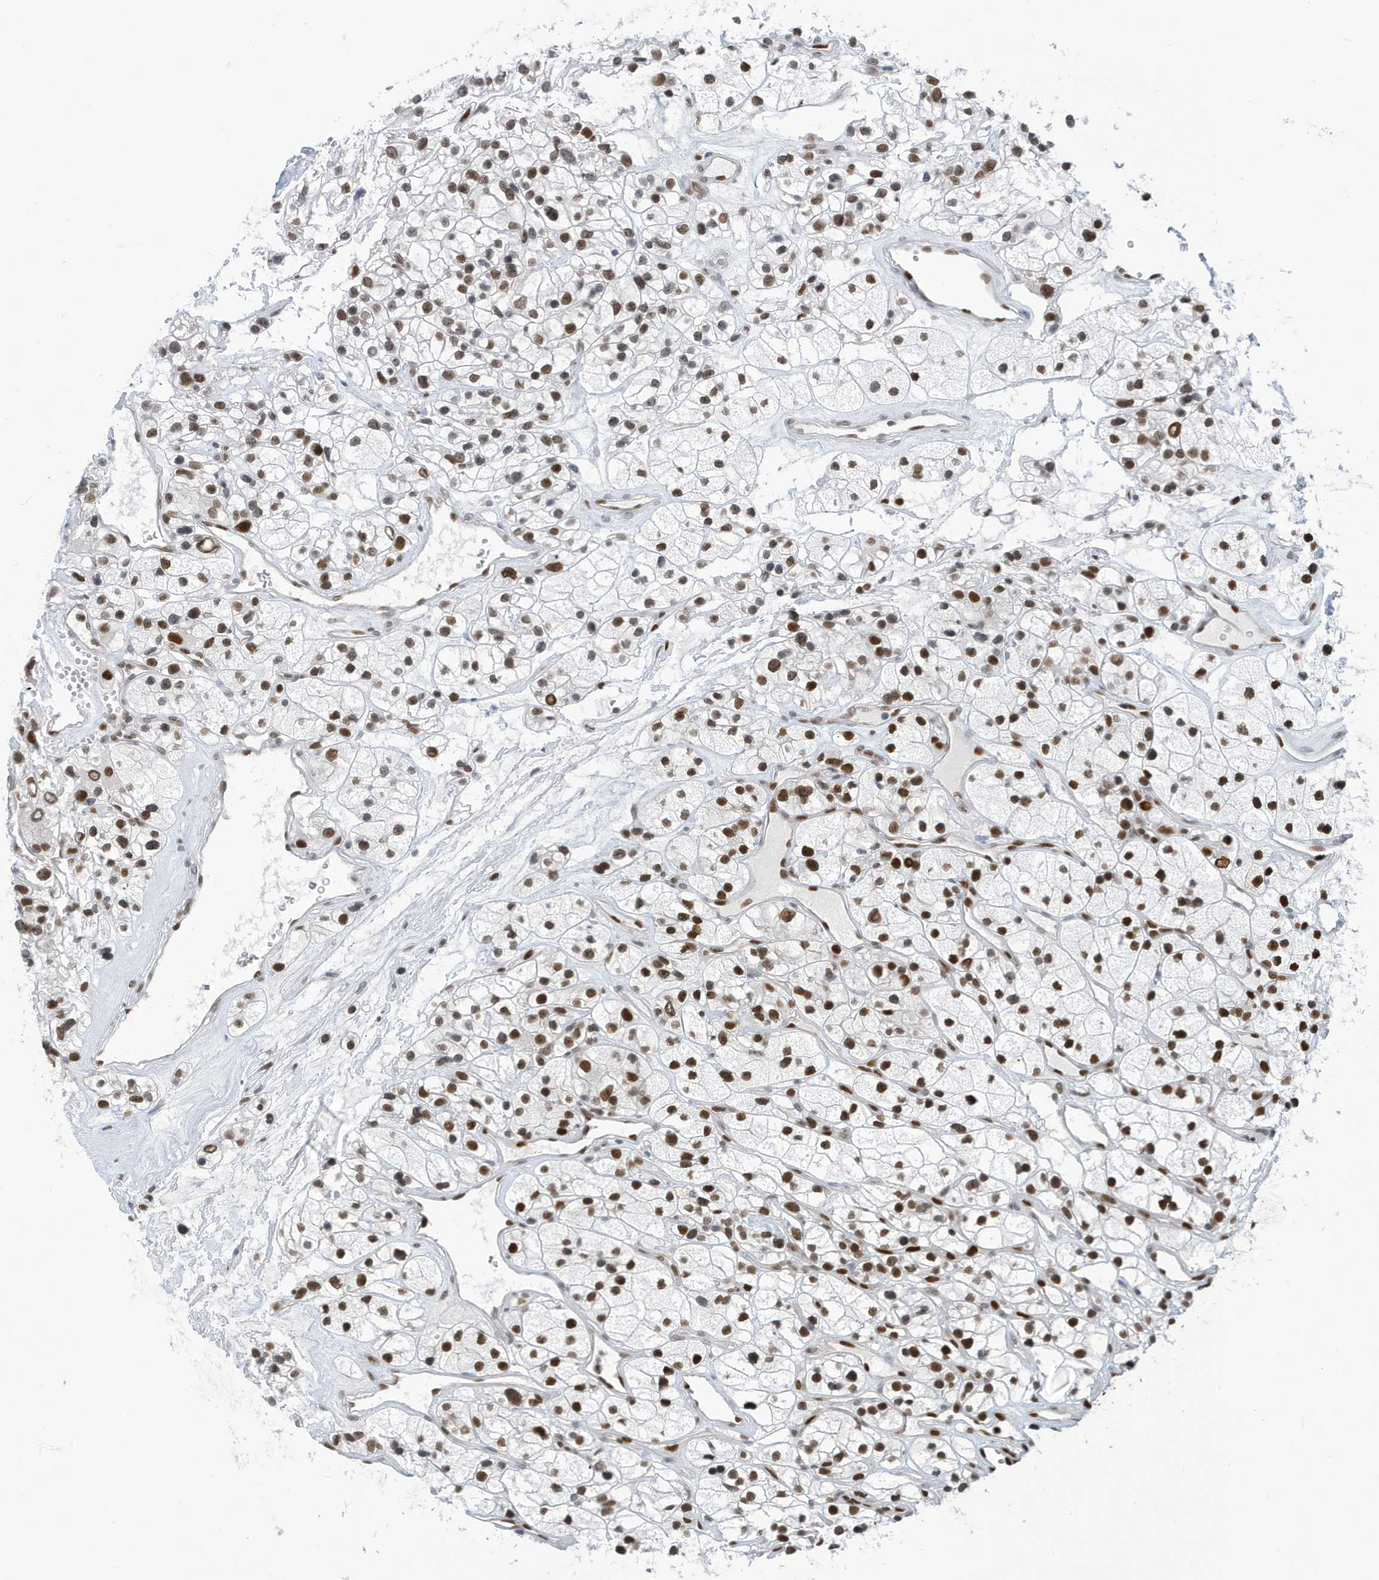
{"staining": {"intensity": "strong", "quantity": "25%-75%", "location": "nuclear"}, "tissue": "renal cancer", "cell_type": "Tumor cells", "image_type": "cancer", "snomed": [{"axis": "morphology", "description": "Adenocarcinoma, NOS"}, {"axis": "topography", "description": "Kidney"}], "caption": "DAB immunohistochemical staining of renal cancer reveals strong nuclear protein expression in approximately 25%-75% of tumor cells. The protein is shown in brown color, while the nuclei are stained blue.", "gene": "PCYT1A", "patient": {"sex": "female", "age": 57}}